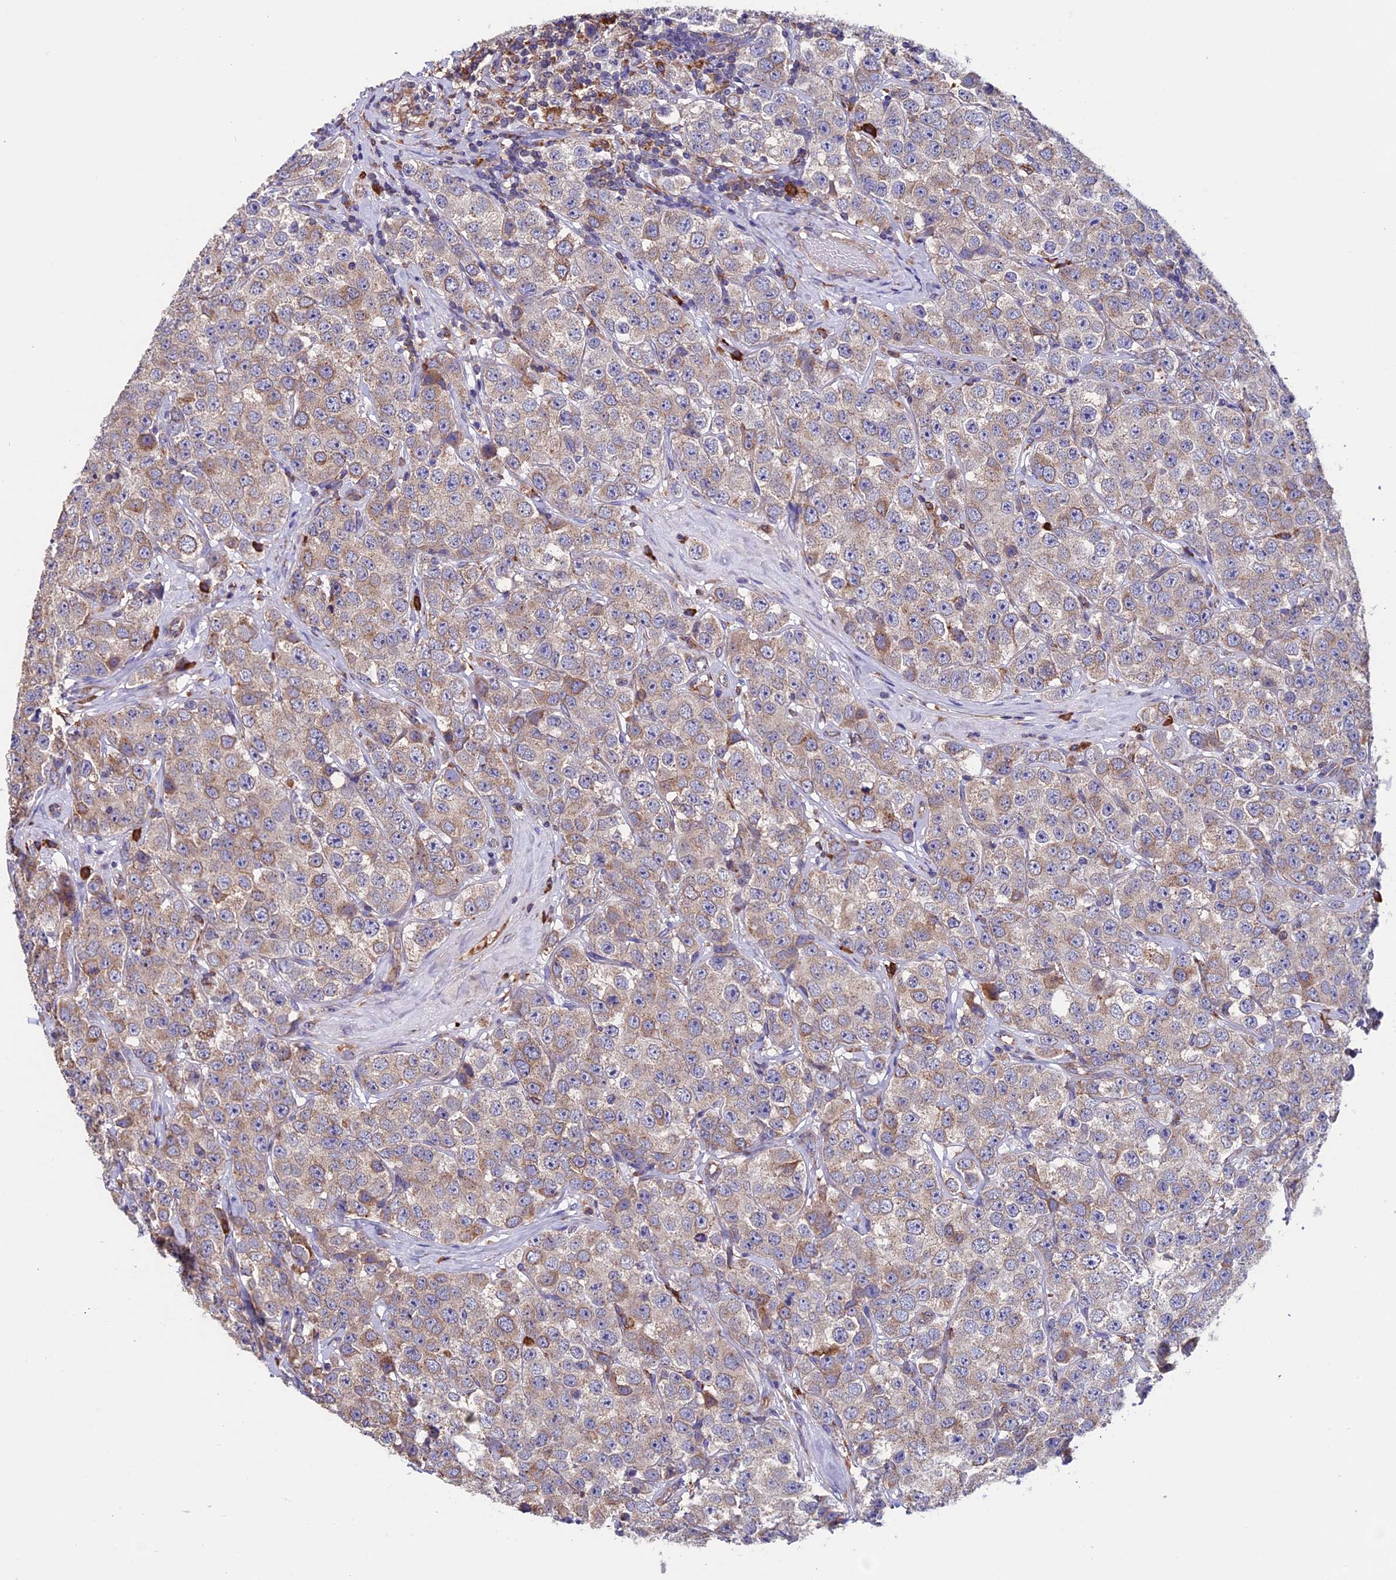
{"staining": {"intensity": "weak", "quantity": "25%-75%", "location": "cytoplasmic/membranous"}, "tissue": "testis cancer", "cell_type": "Tumor cells", "image_type": "cancer", "snomed": [{"axis": "morphology", "description": "Seminoma, NOS"}, {"axis": "topography", "description": "Testis"}], "caption": "A micrograph of testis cancer (seminoma) stained for a protein exhibits weak cytoplasmic/membranous brown staining in tumor cells.", "gene": "BTBD3", "patient": {"sex": "male", "age": 28}}